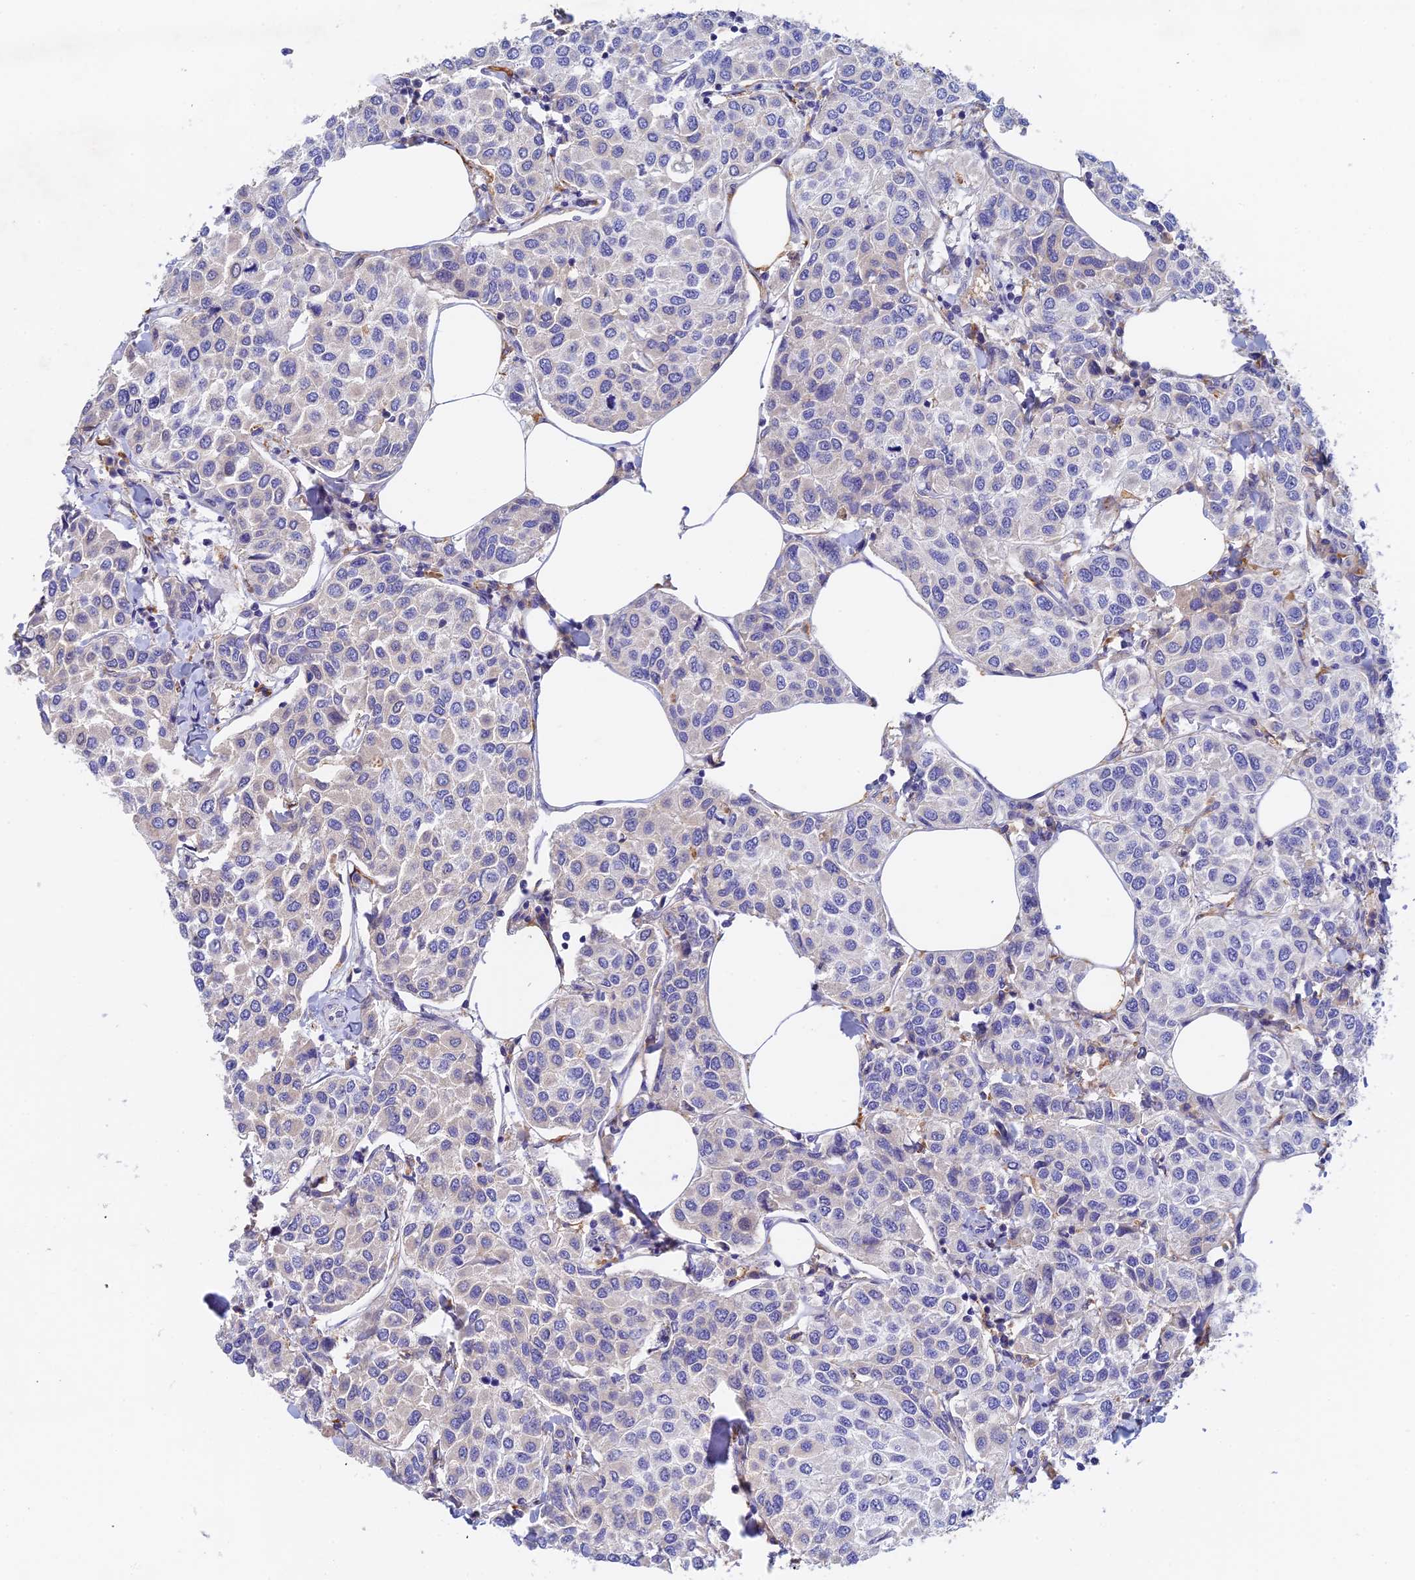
{"staining": {"intensity": "negative", "quantity": "none", "location": "none"}, "tissue": "breast cancer", "cell_type": "Tumor cells", "image_type": "cancer", "snomed": [{"axis": "morphology", "description": "Duct carcinoma"}, {"axis": "topography", "description": "Breast"}], "caption": "Tumor cells show no significant staining in breast intraductal carcinoma.", "gene": "RPGRIP1L", "patient": {"sex": "female", "age": 55}}